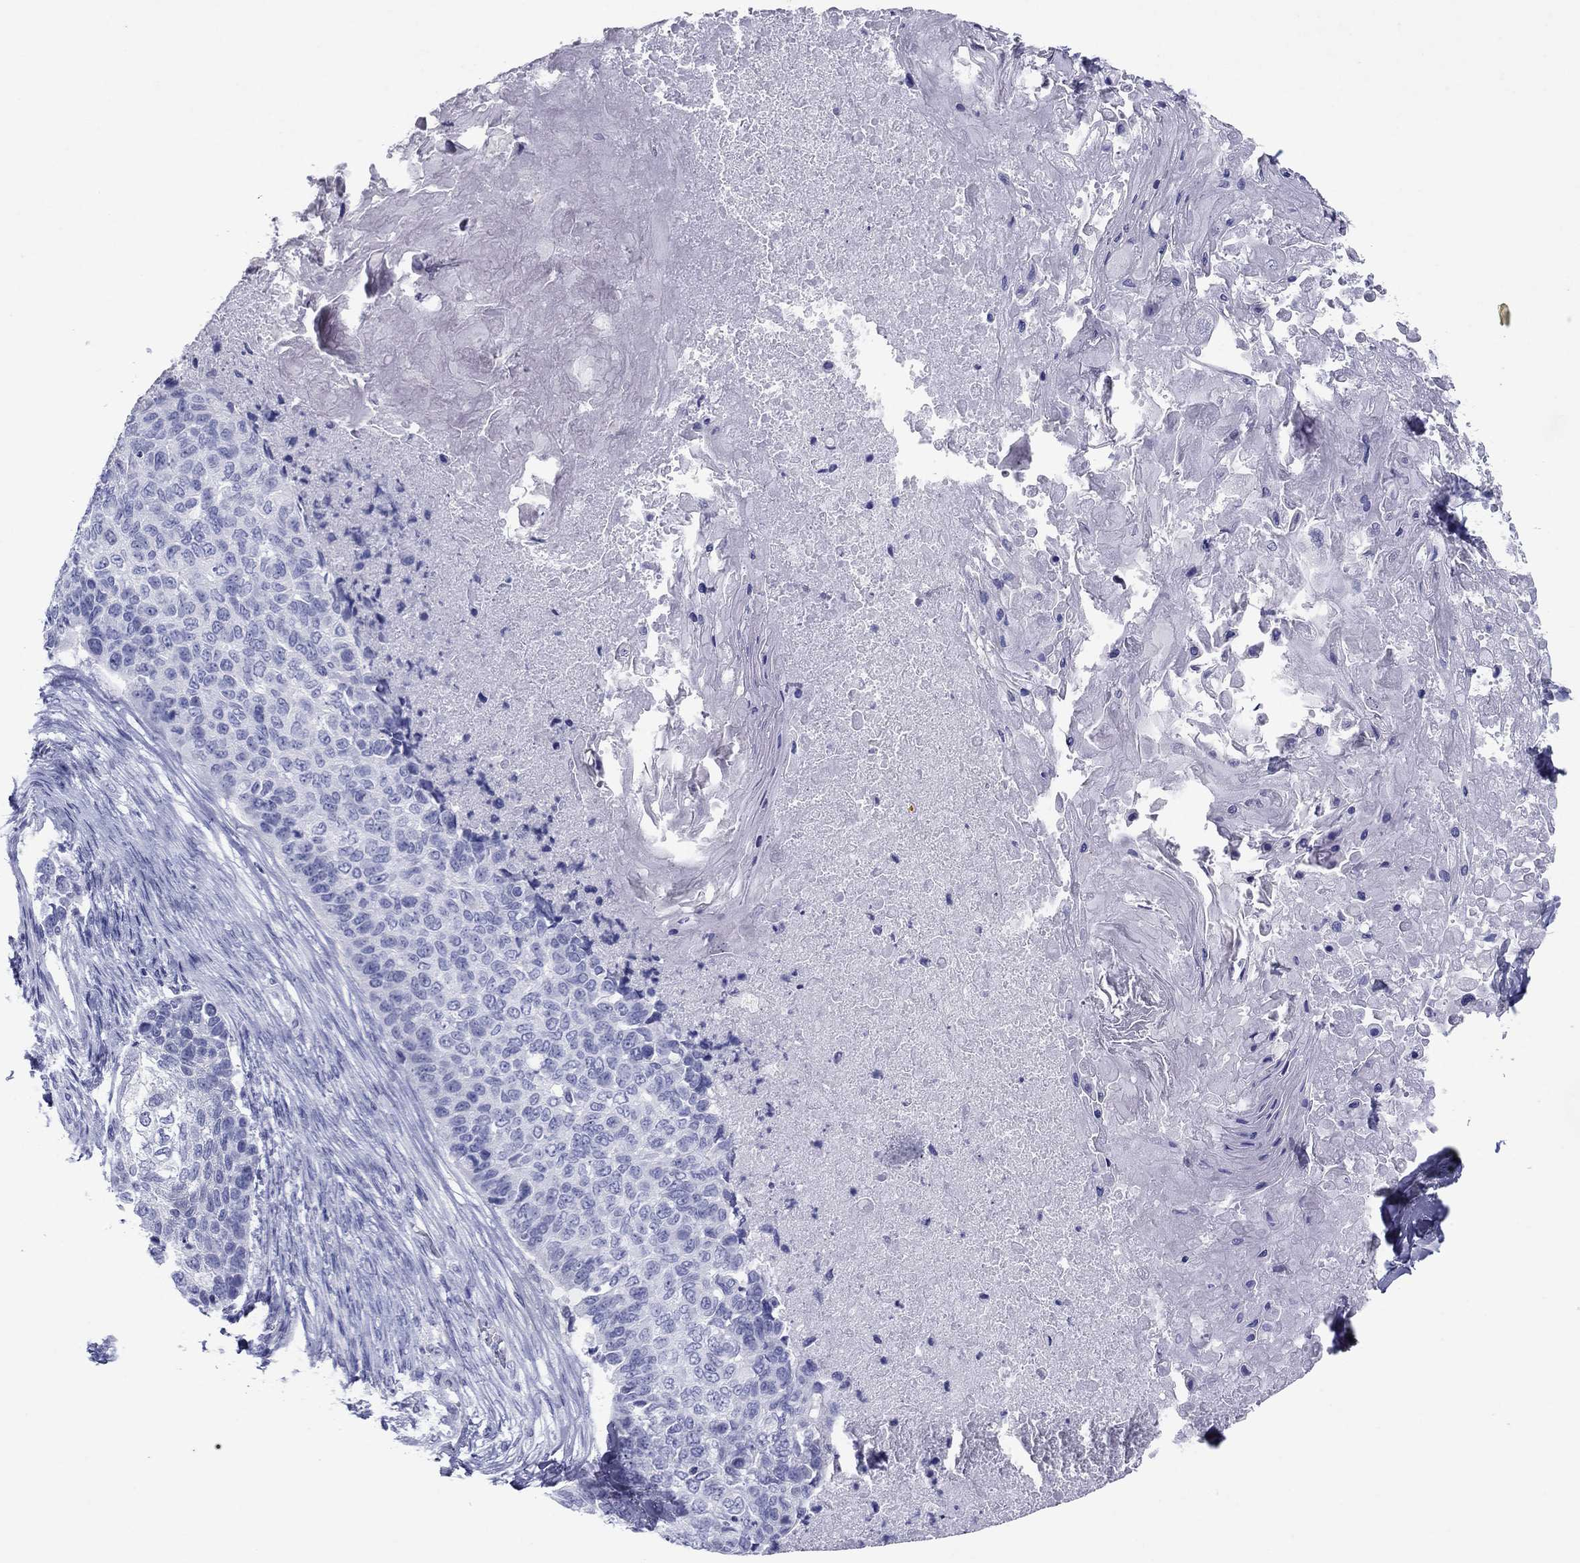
{"staining": {"intensity": "negative", "quantity": "none", "location": "none"}, "tissue": "lung cancer", "cell_type": "Tumor cells", "image_type": "cancer", "snomed": [{"axis": "morphology", "description": "Squamous cell carcinoma, NOS"}, {"axis": "topography", "description": "Lung"}], "caption": "Tumor cells show no significant protein expression in lung squamous cell carcinoma. (DAB (3,3'-diaminobenzidine) immunohistochemistry, high magnification).", "gene": "ATP4A", "patient": {"sex": "male", "age": 69}}